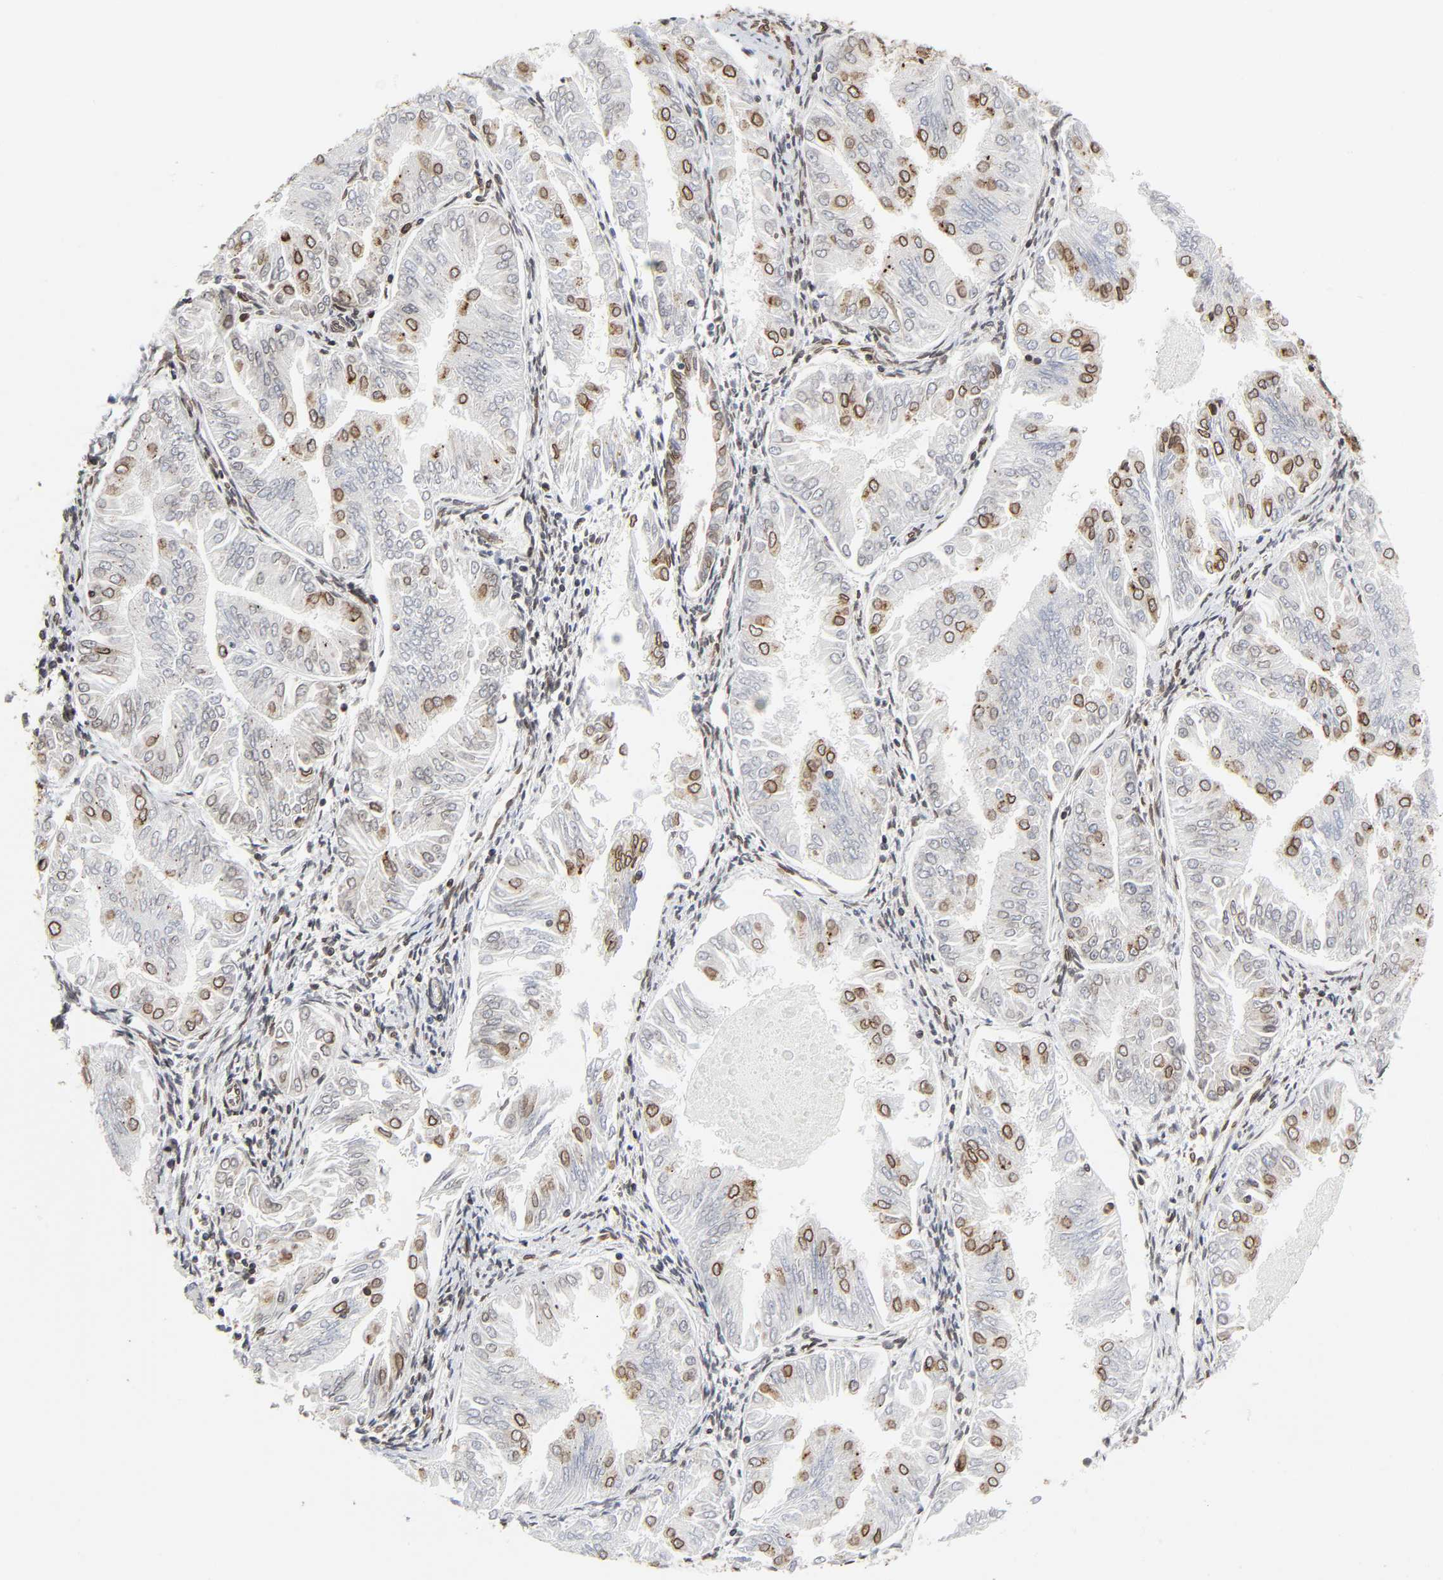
{"staining": {"intensity": "strong", "quantity": "<25%", "location": "cytoplasmic/membranous,nuclear"}, "tissue": "endometrial cancer", "cell_type": "Tumor cells", "image_type": "cancer", "snomed": [{"axis": "morphology", "description": "Adenocarcinoma, NOS"}, {"axis": "topography", "description": "Endometrium"}], "caption": "IHC image of neoplastic tissue: endometrial cancer (adenocarcinoma) stained using immunohistochemistry demonstrates medium levels of strong protein expression localized specifically in the cytoplasmic/membranous and nuclear of tumor cells, appearing as a cytoplasmic/membranous and nuclear brown color.", "gene": "RANGAP1", "patient": {"sex": "female", "age": 53}}